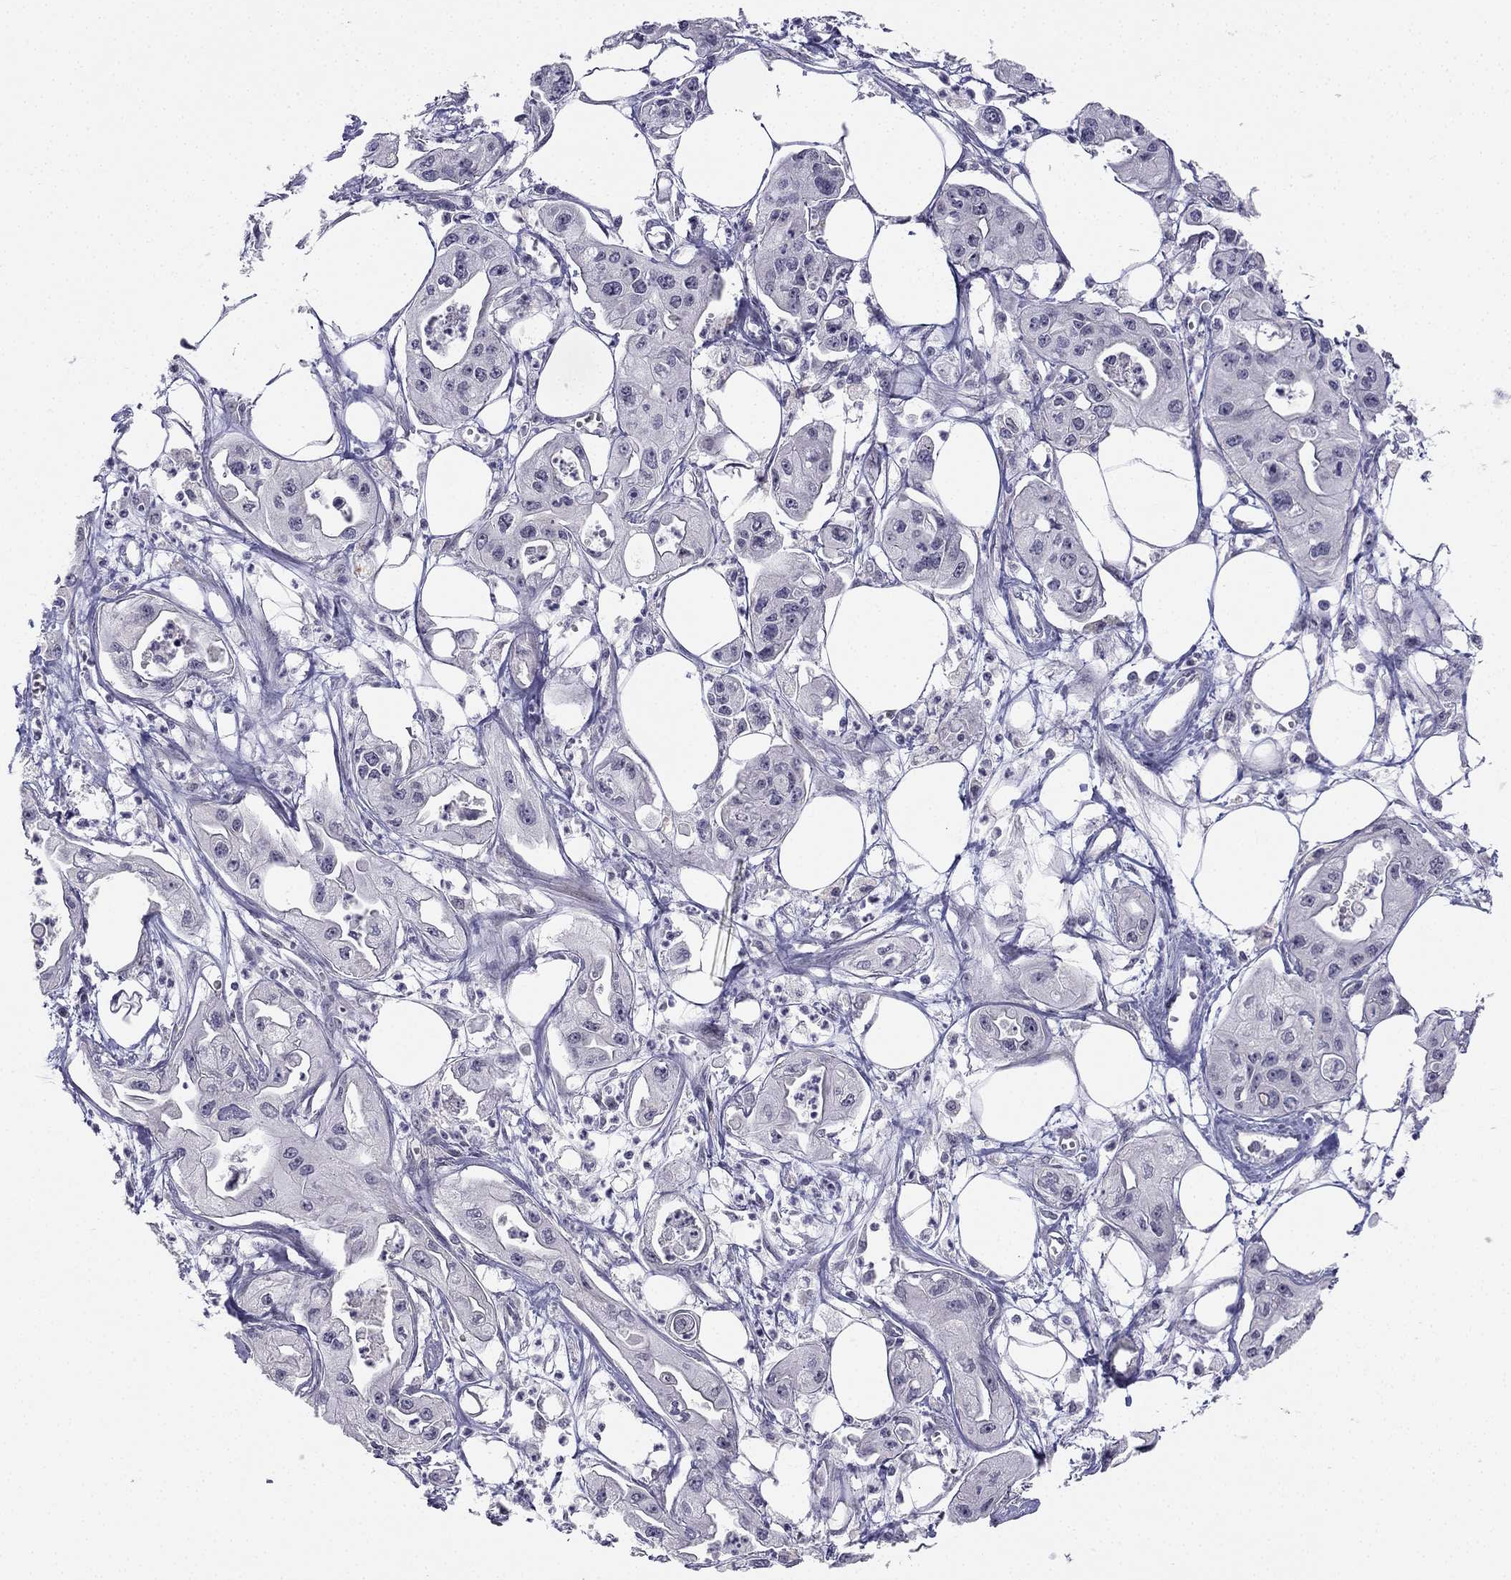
{"staining": {"intensity": "negative", "quantity": "none", "location": "none"}, "tissue": "pancreatic cancer", "cell_type": "Tumor cells", "image_type": "cancer", "snomed": [{"axis": "morphology", "description": "Adenocarcinoma, NOS"}, {"axis": "topography", "description": "Pancreas"}], "caption": "Immunohistochemical staining of human pancreatic adenocarcinoma shows no significant staining in tumor cells.", "gene": "CHST8", "patient": {"sex": "male", "age": 70}}